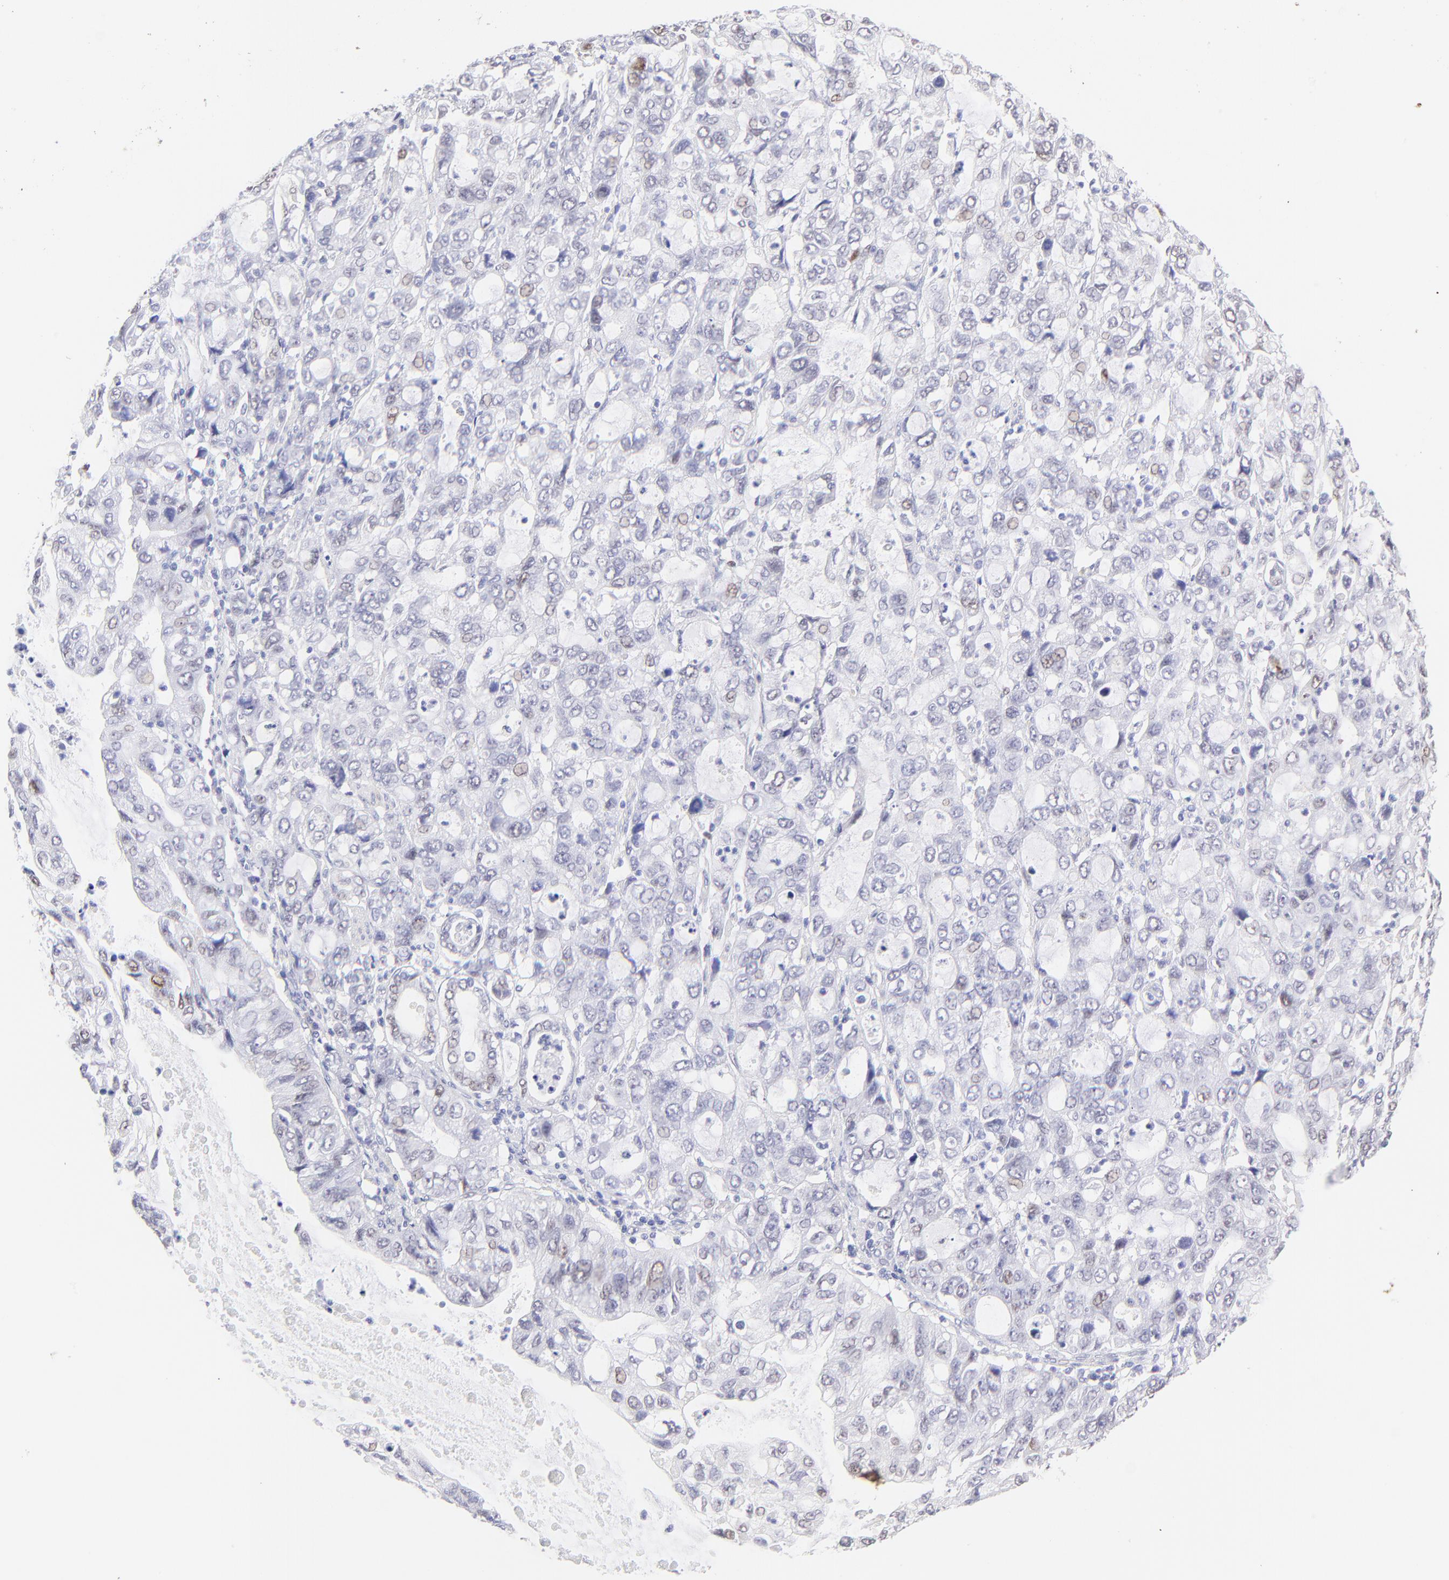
{"staining": {"intensity": "weak", "quantity": "<25%", "location": "nuclear"}, "tissue": "stomach cancer", "cell_type": "Tumor cells", "image_type": "cancer", "snomed": [{"axis": "morphology", "description": "Adenocarcinoma, NOS"}, {"axis": "topography", "description": "Stomach, upper"}], "caption": "This is a image of immunohistochemistry staining of adenocarcinoma (stomach), which shows no staining in tumor cells.", "gene": "KLF4", "patient": {"sex": "female", "age": 52}}